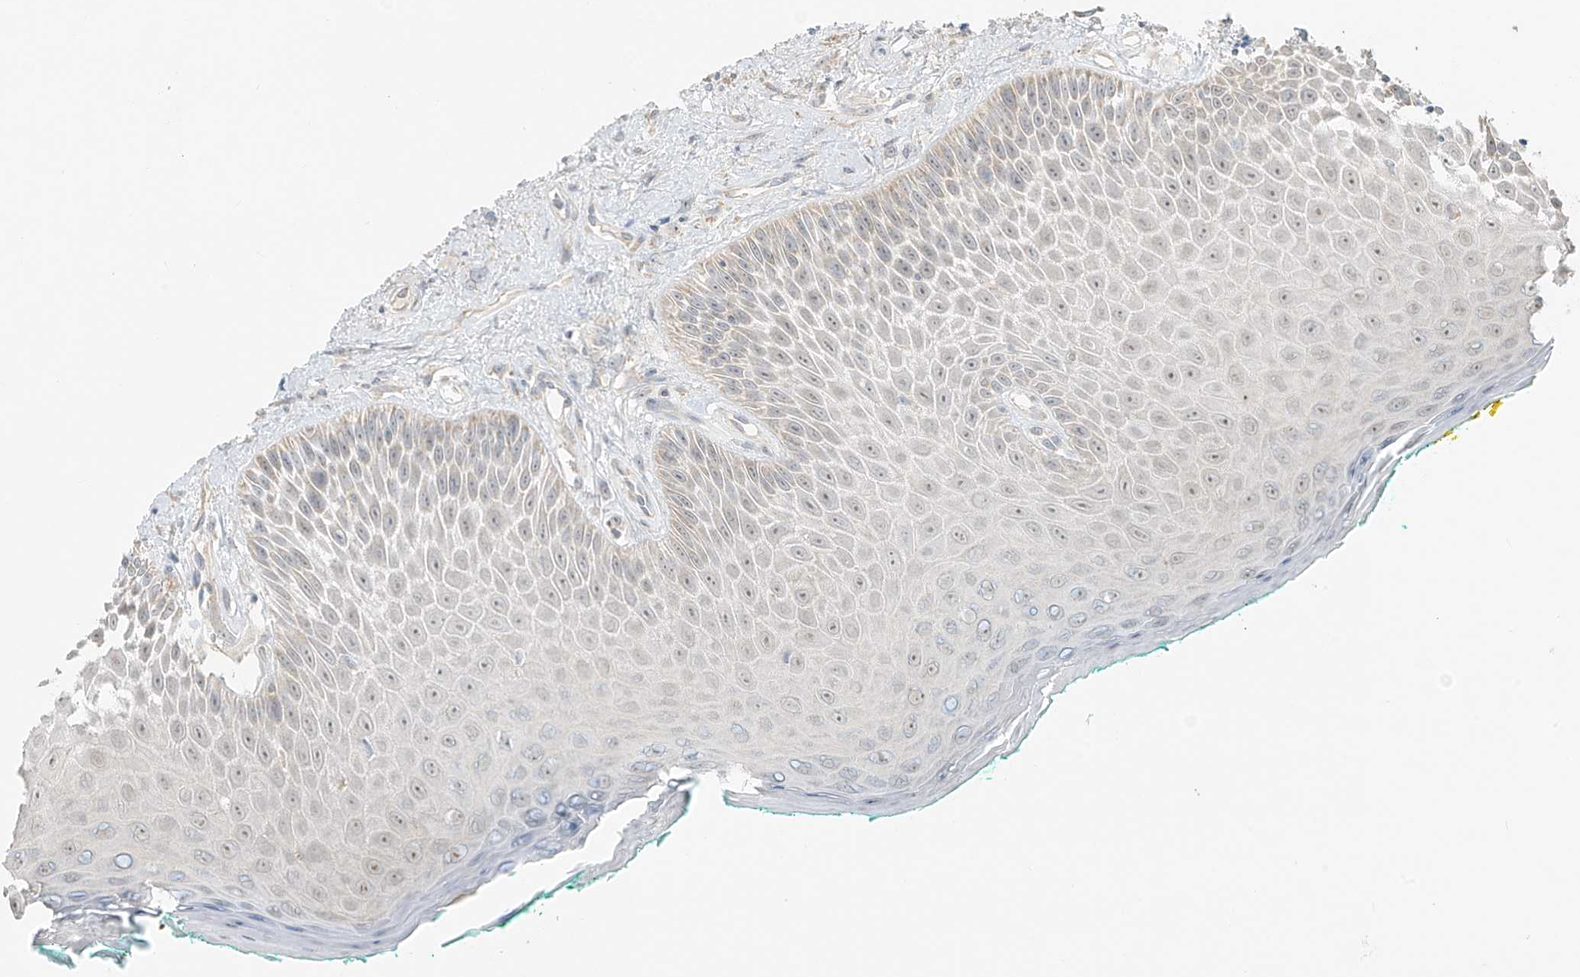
{"staining": {"intensity": "negative", "quantity": "none", "location": "none"}, "tissue": "oral mucosa", "cell_type": "Squamous epithelial cells", "image_type": "normal", "snomed": [{"axis": "morphology", "description": "Normal tissue, NOS"}, {"axis": "topography", "description": "Oral tissue"}], "caption": "The immunohistochemistry photomicrograph has no significant positivity in squamous epithelial cells of oral mucosa.", "gene": "UST", "patient": {"sex": "female", "age": 70}}